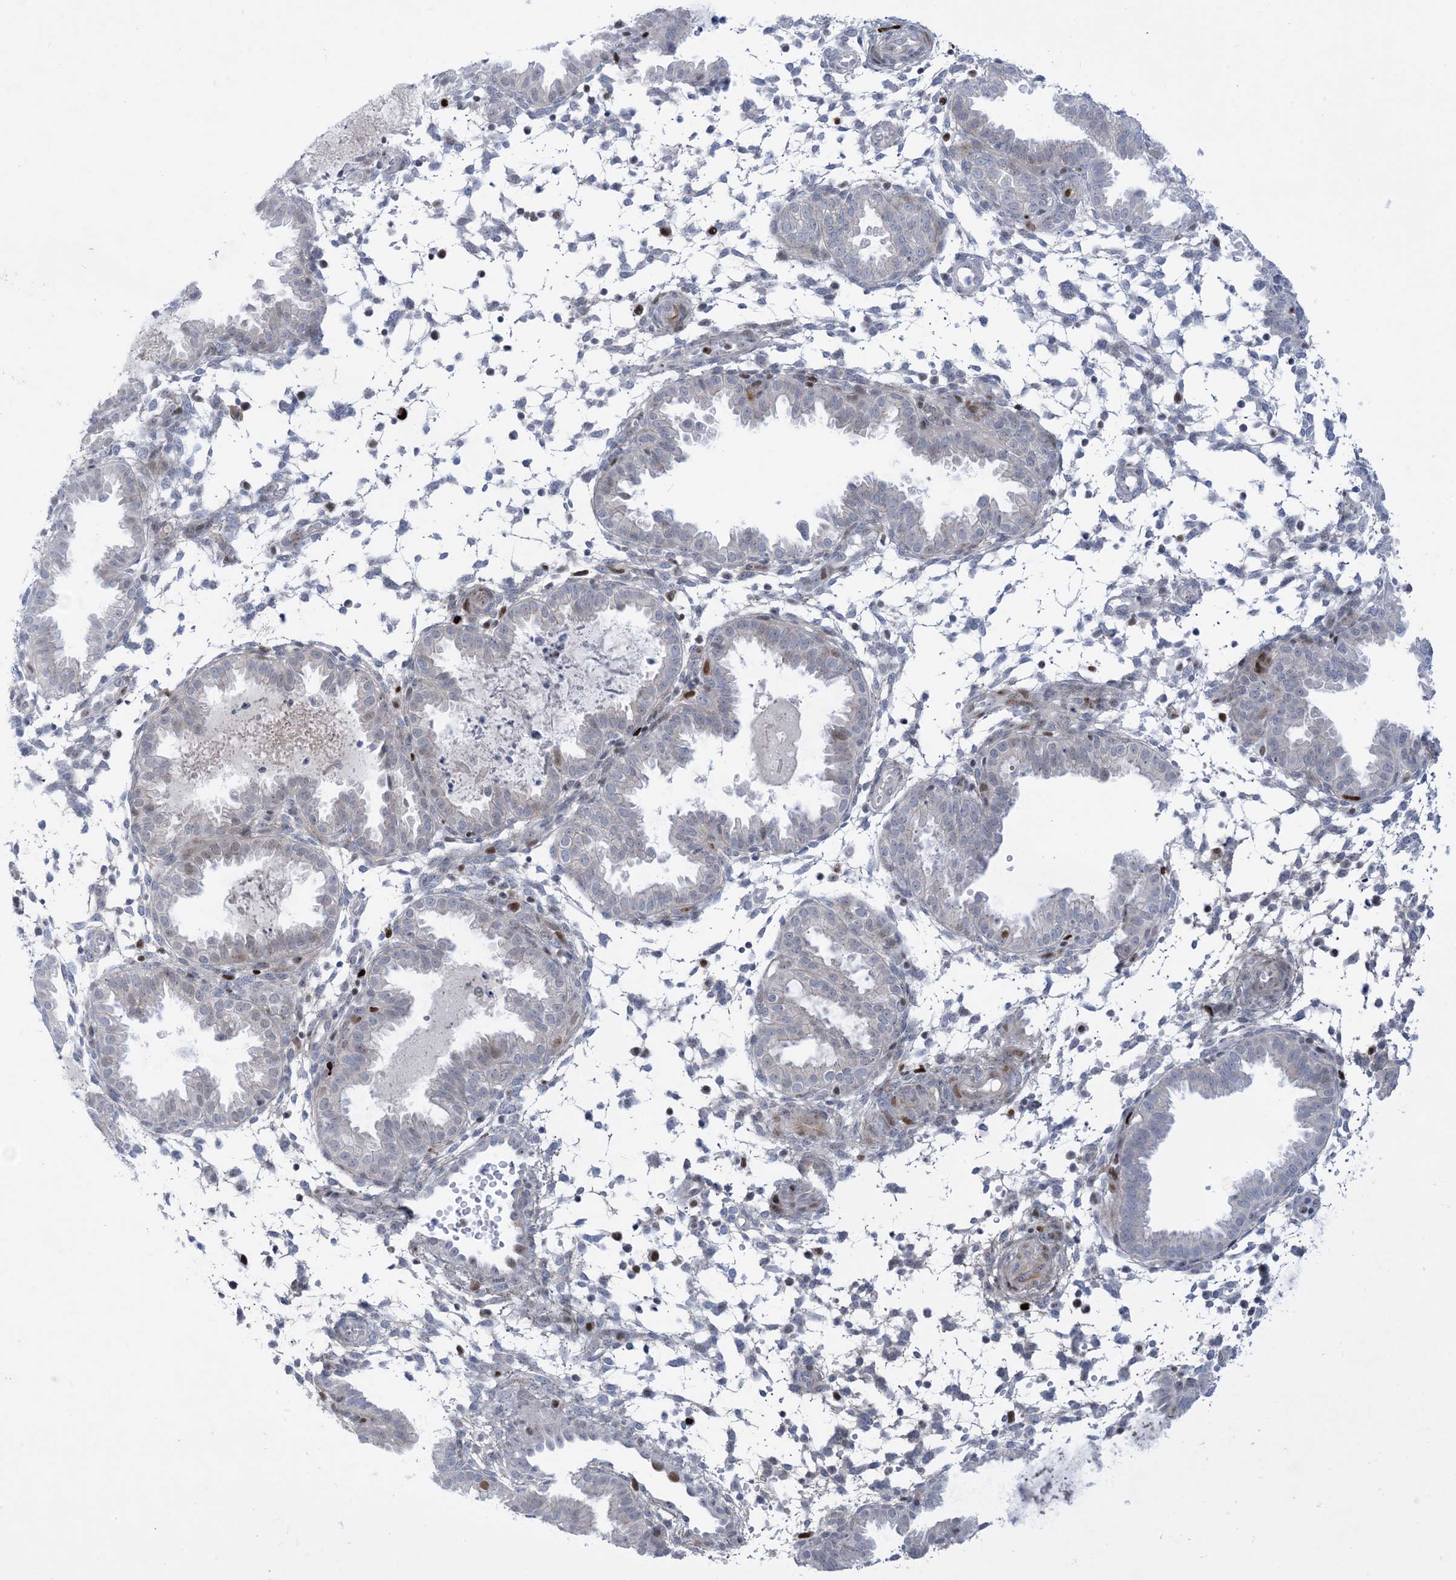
{"staining": {"intensity": "moderate", "quantity": "<25%", "location": "nuclear"}, "tissue": "endometrium", "cell_type": "Cells in endometrial stroma", "image_type": "normal", "snomed": [{"axis": "morphology", "description": "Normal tissue, NOS"}, {"axis": "topography", "description": "Endometrium"}], "caption": "Protein expression analysis of normal endometrium displays moderate nuclear staining in about <25% of cells in endometrial stroma. (brown staining indicates protein expression, while blue staining denotes nuclei).", "gene": "MARS2", "patient": {"sex": "female", "age": 33}}